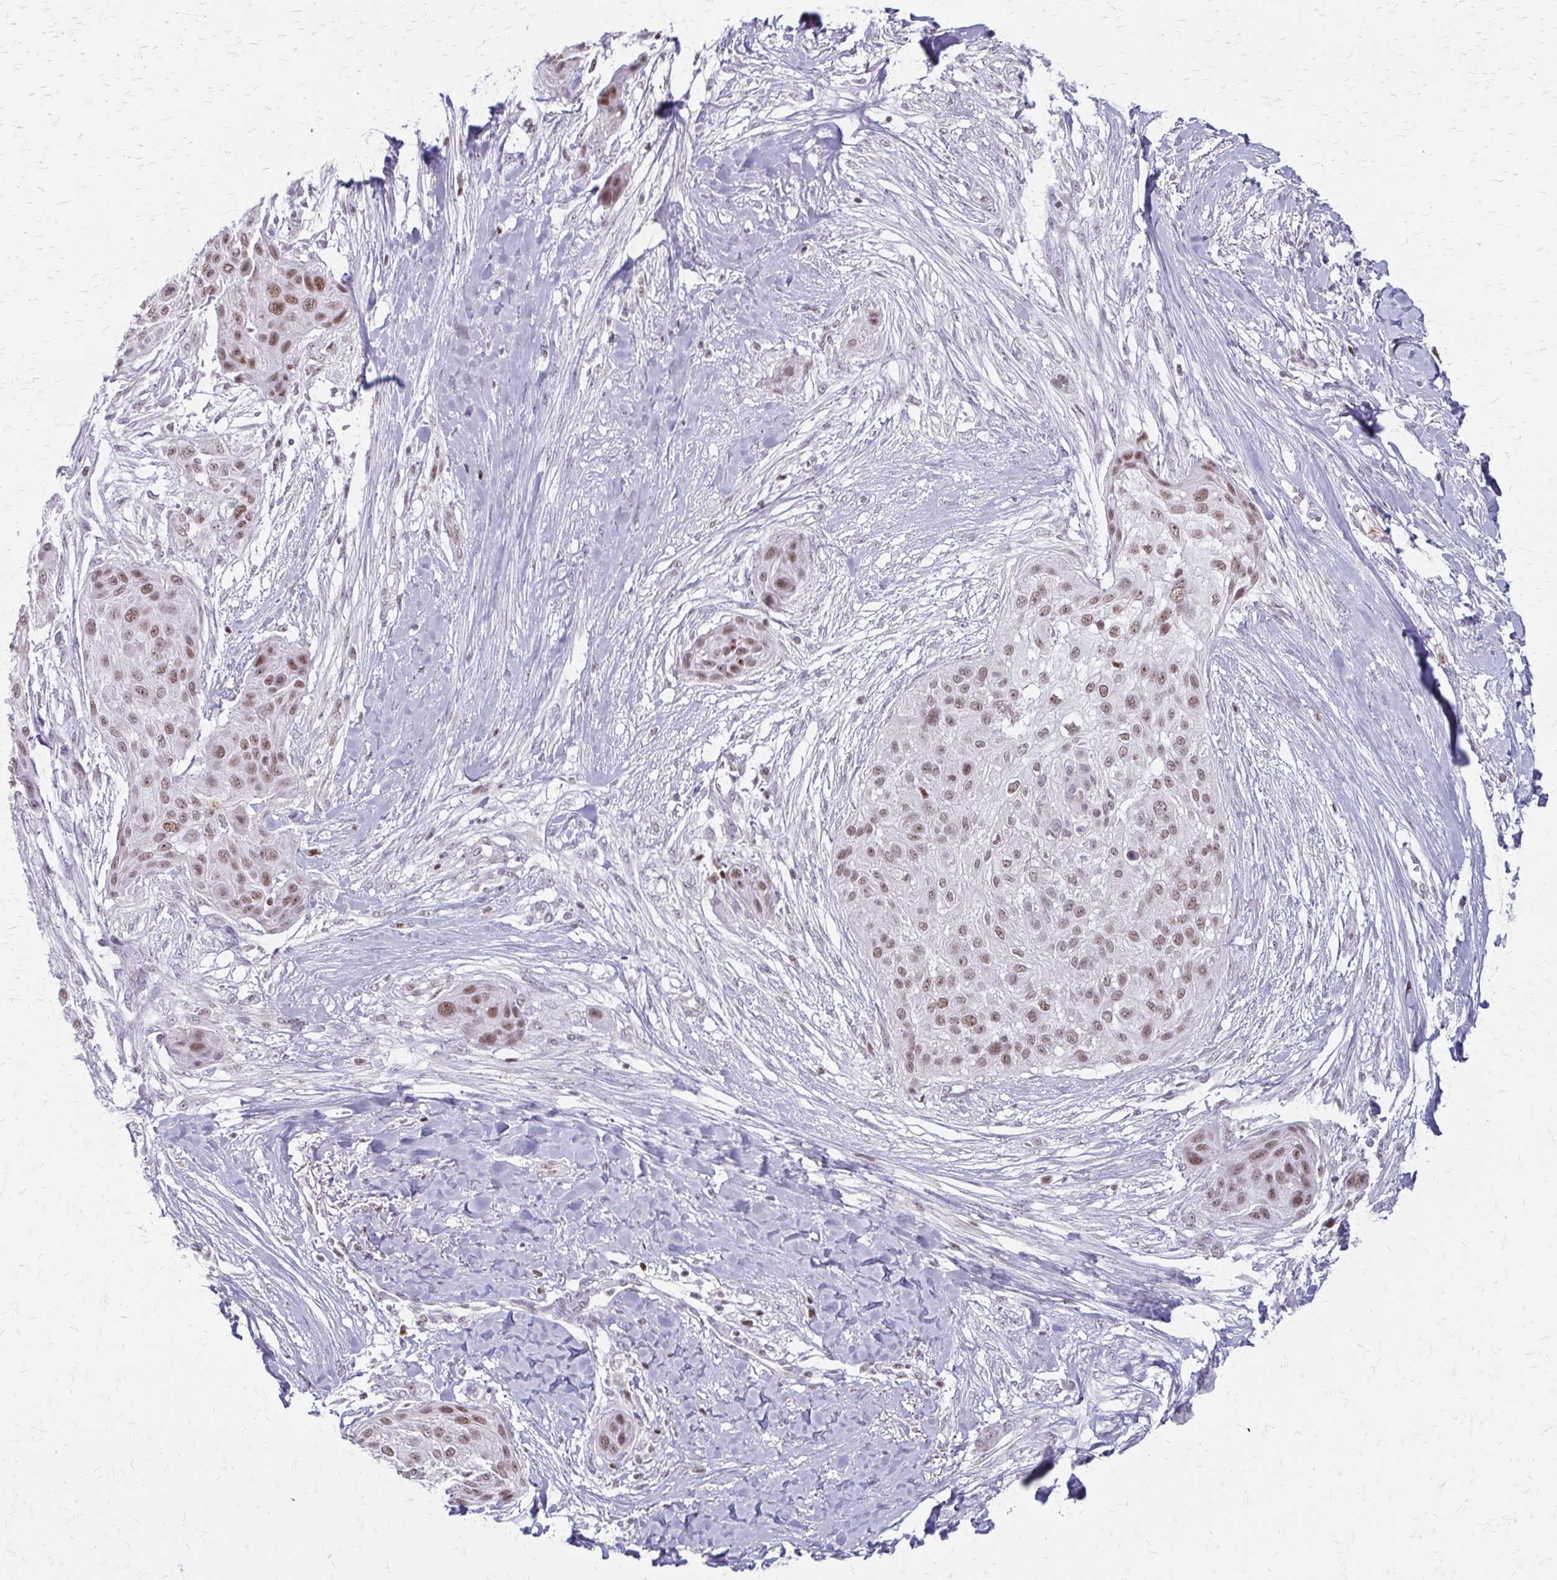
{"staining": {"intensity": "moderate", "quantity": ">75%", "location": "nuclear"}, "tissue": "skin cancer", "cell_type": "Tumor cells", "image_type": "cancer", "snomed": [{"axis": "morphology", "description": "Squamous cell carcinoma, NOS"}, {"axis": "topography", "description": "Skin"}], "caption": "An IHC image of neoplastic tissue is shown. Protein staining in brown highlights moderate nuclear positivity in squamous cell carcinoma (skin) within tumor cells.", "gene": "EED", "patient": {"sex": "female", "age": 87}}